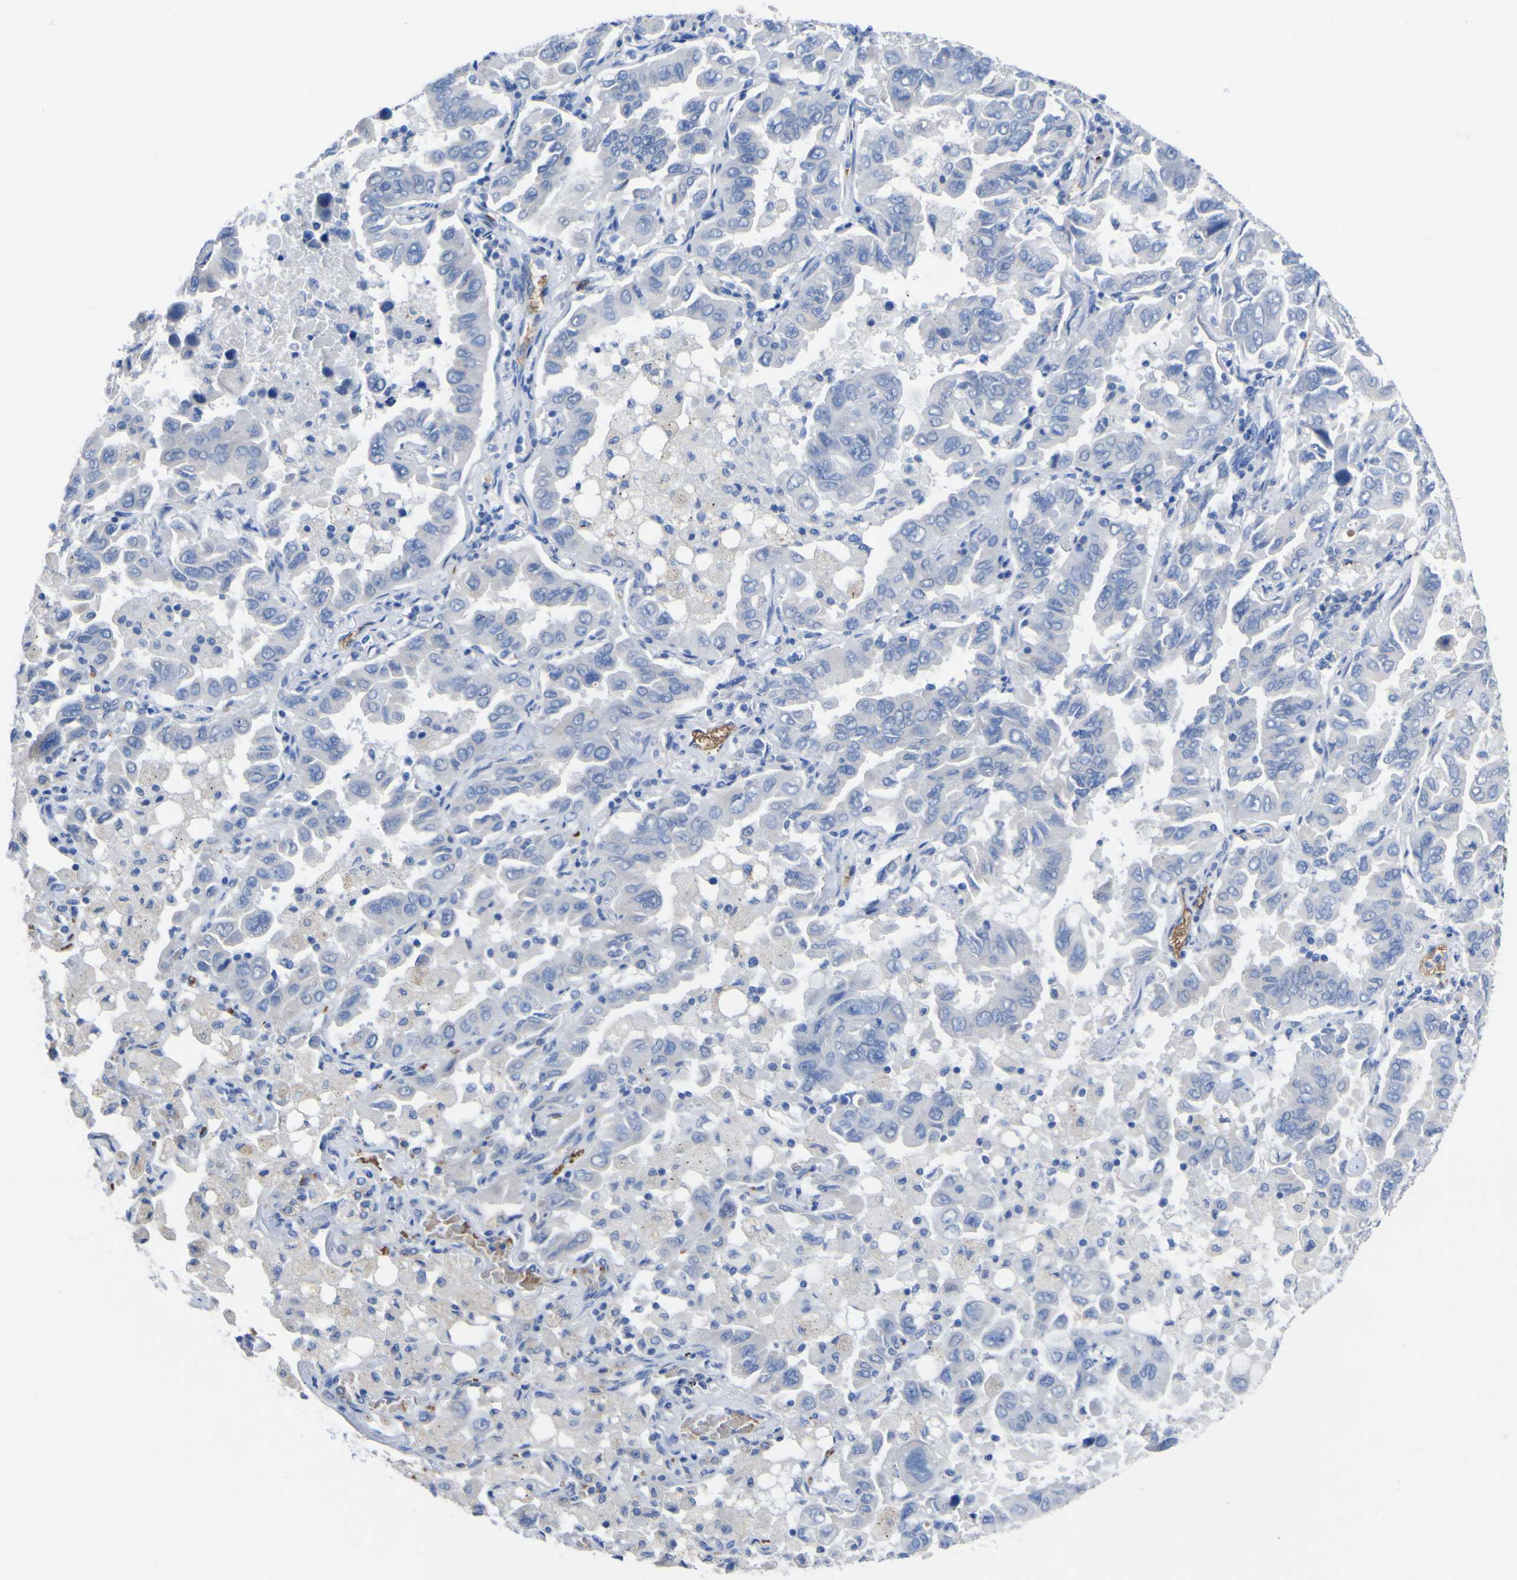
{"staining": {"intensity": "negative", "quantity": "none", "location": "none"}, "tissue": "lung cancer", "cell_type": "Tumor cells", "image_type": "cancer", "snomed": [{"axis": "morphology", "description": "Adenocarcinoma, NOS"}, {"axis": "topography", "description": "Lung"}], "caption": "The micrograph displays no staining of tumor cells in lung adenocarcinoma. Nuclei are stained in blue.", "gene": "GCM1", "patient": {"sex": "male", "age": 64}}